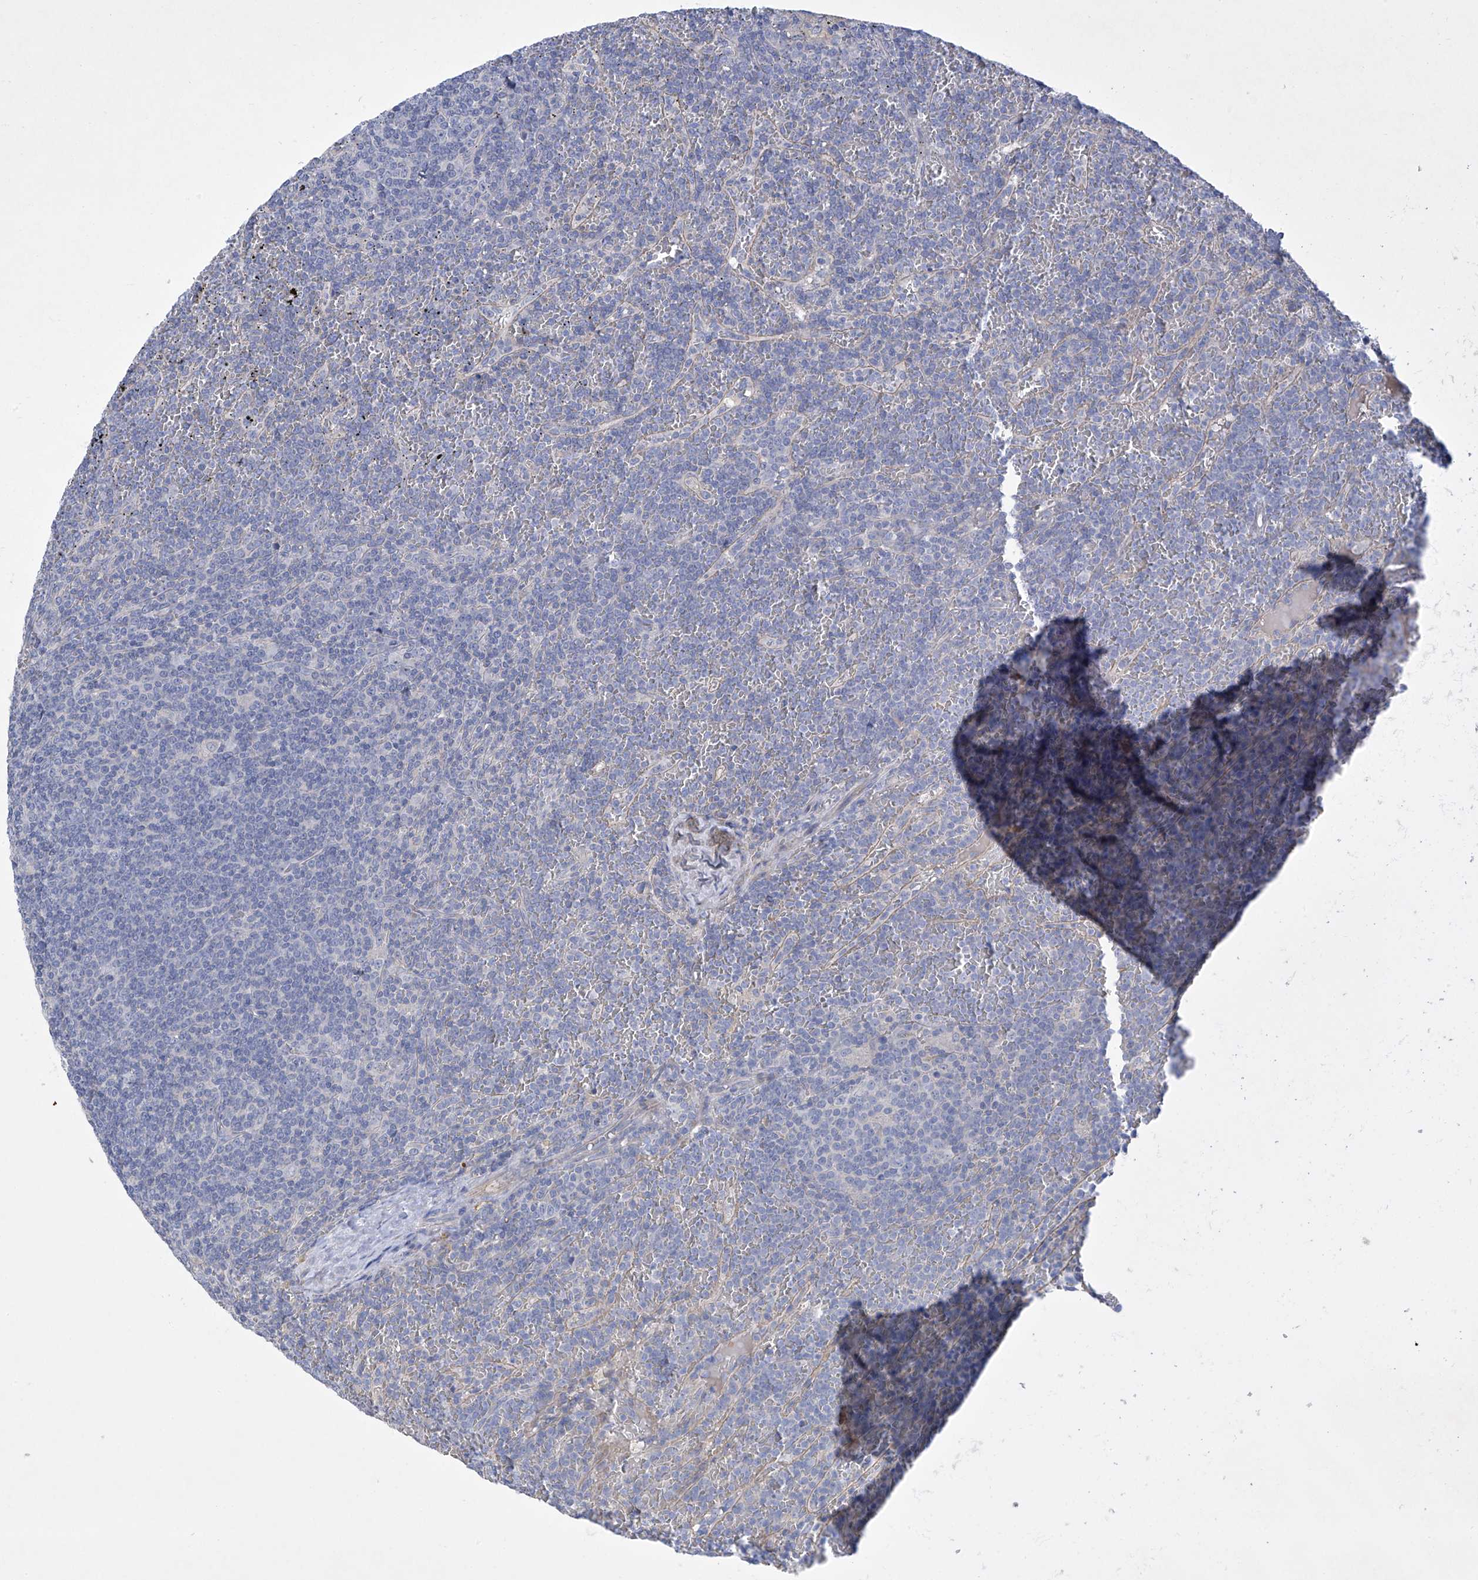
{"staining": {"intensity": "negative", "quantity": "none", "location": "none"}, "tissue": "lymphoma", "cell_type": "Tumor cells", "image_type": "cancer", "snomed": [{"axis": "morphology", "description": "Malignant lymphoma, non-Hodgkin's type, Low grade"}, {"axis": "topography", "description": "Spleen"}], "caption": "Immunohistochemistry (IHC) of malignant lymphoma, non-Hodgkin's type (low-grade) demonstrates no positivity in tumor cells. (Immunohistochemistry, brightfield microscopy, high magnification).", "gene": "PRSS12", "patient": {"sex": "female", "age": 19}}